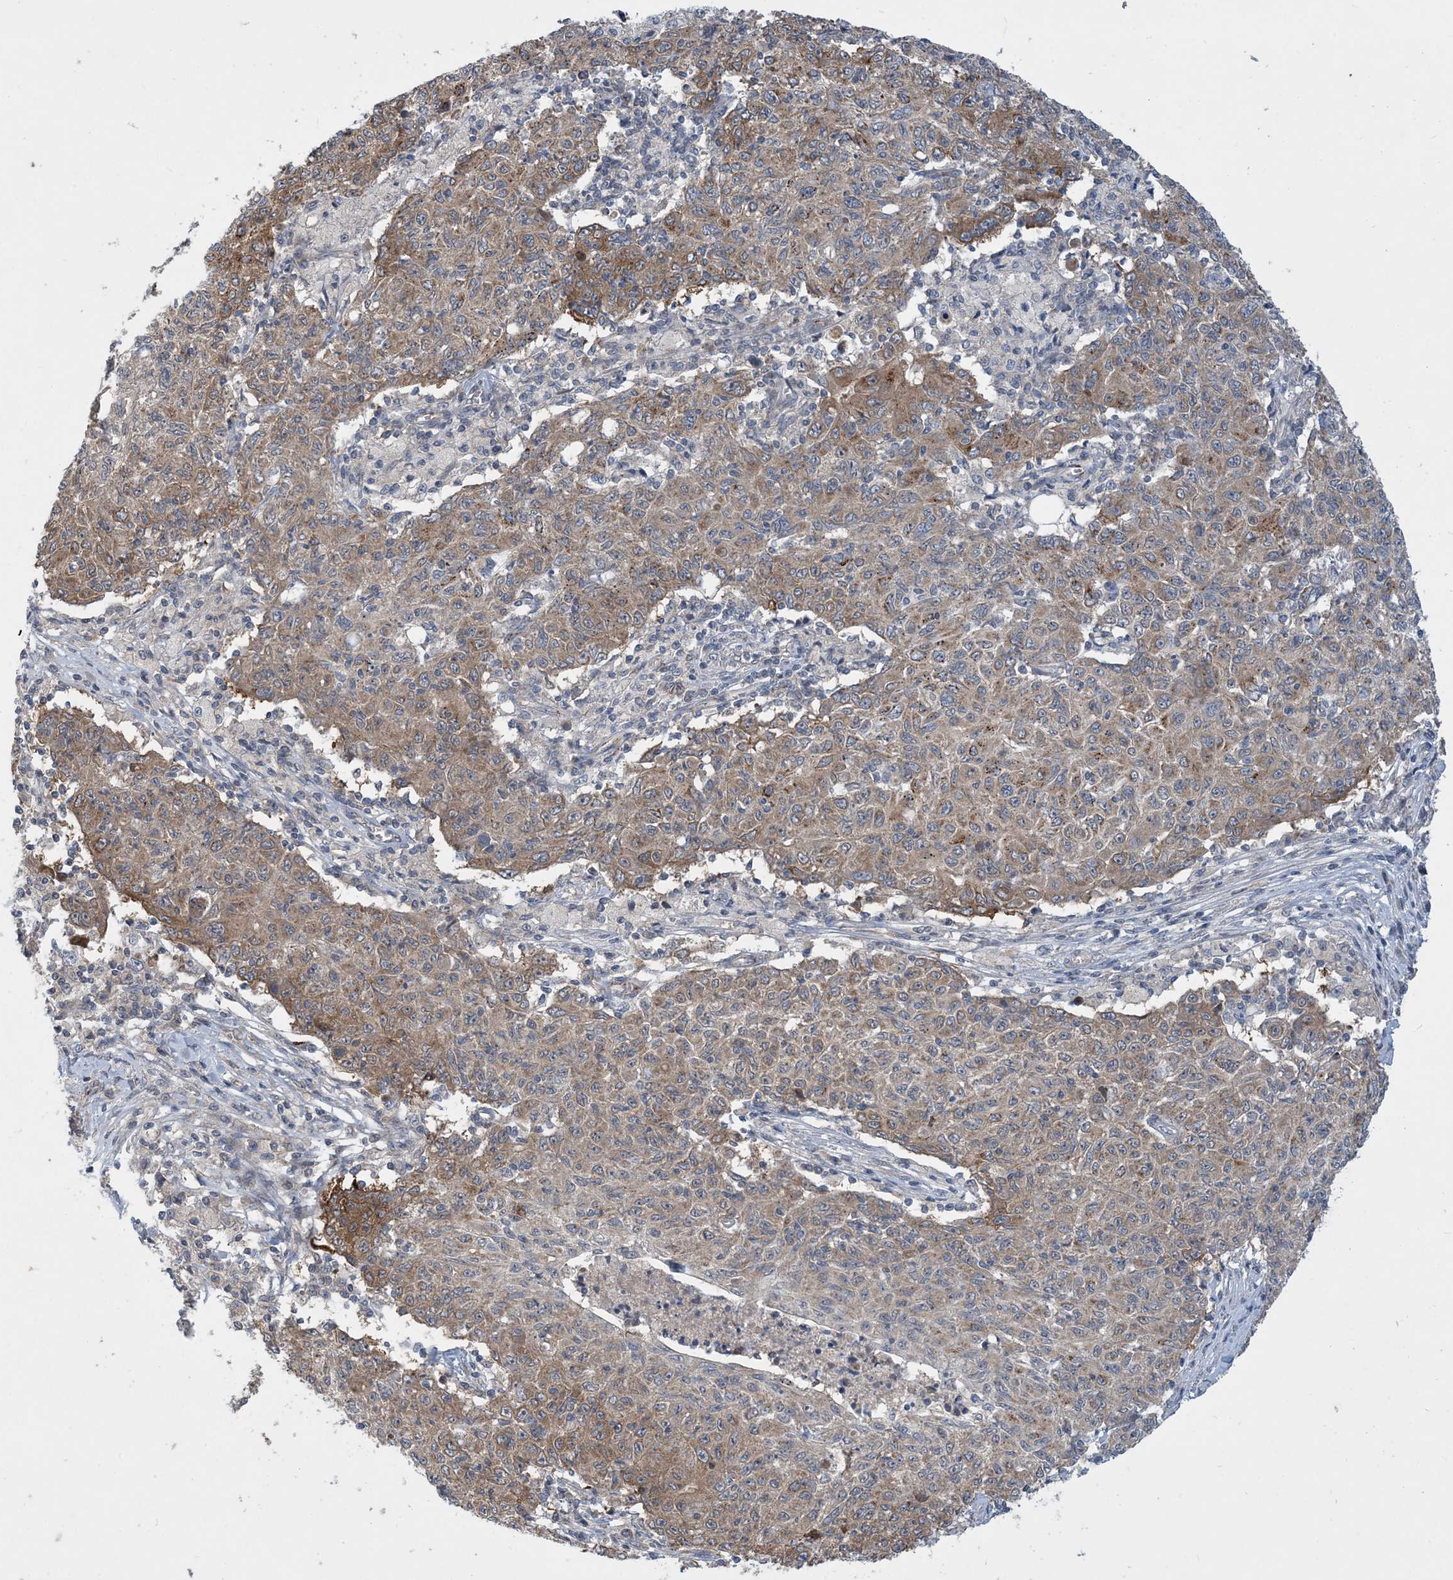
{"staining": {"intensity": "moderate", "quantity": ">75%", "location": "cytoplasmic/membranous"}, "tissue": "ovarian cancer", "cell_type": "Tumor cells", "image_type": "cancer", "snomed": [{"axis": "morphology", "description": "Carcinoma, endometroid"}, {"axis": "topography", "description": "Ovary"}], "caption": "Brown immunohistochemical staining in ovarian cancer (endometroid carcinoma) displays moderate cytoplasmic/membranous expression in about >75% of tumor cells.", "gene": "TINAG", "patient": {"sex": "female", "age": 42}}